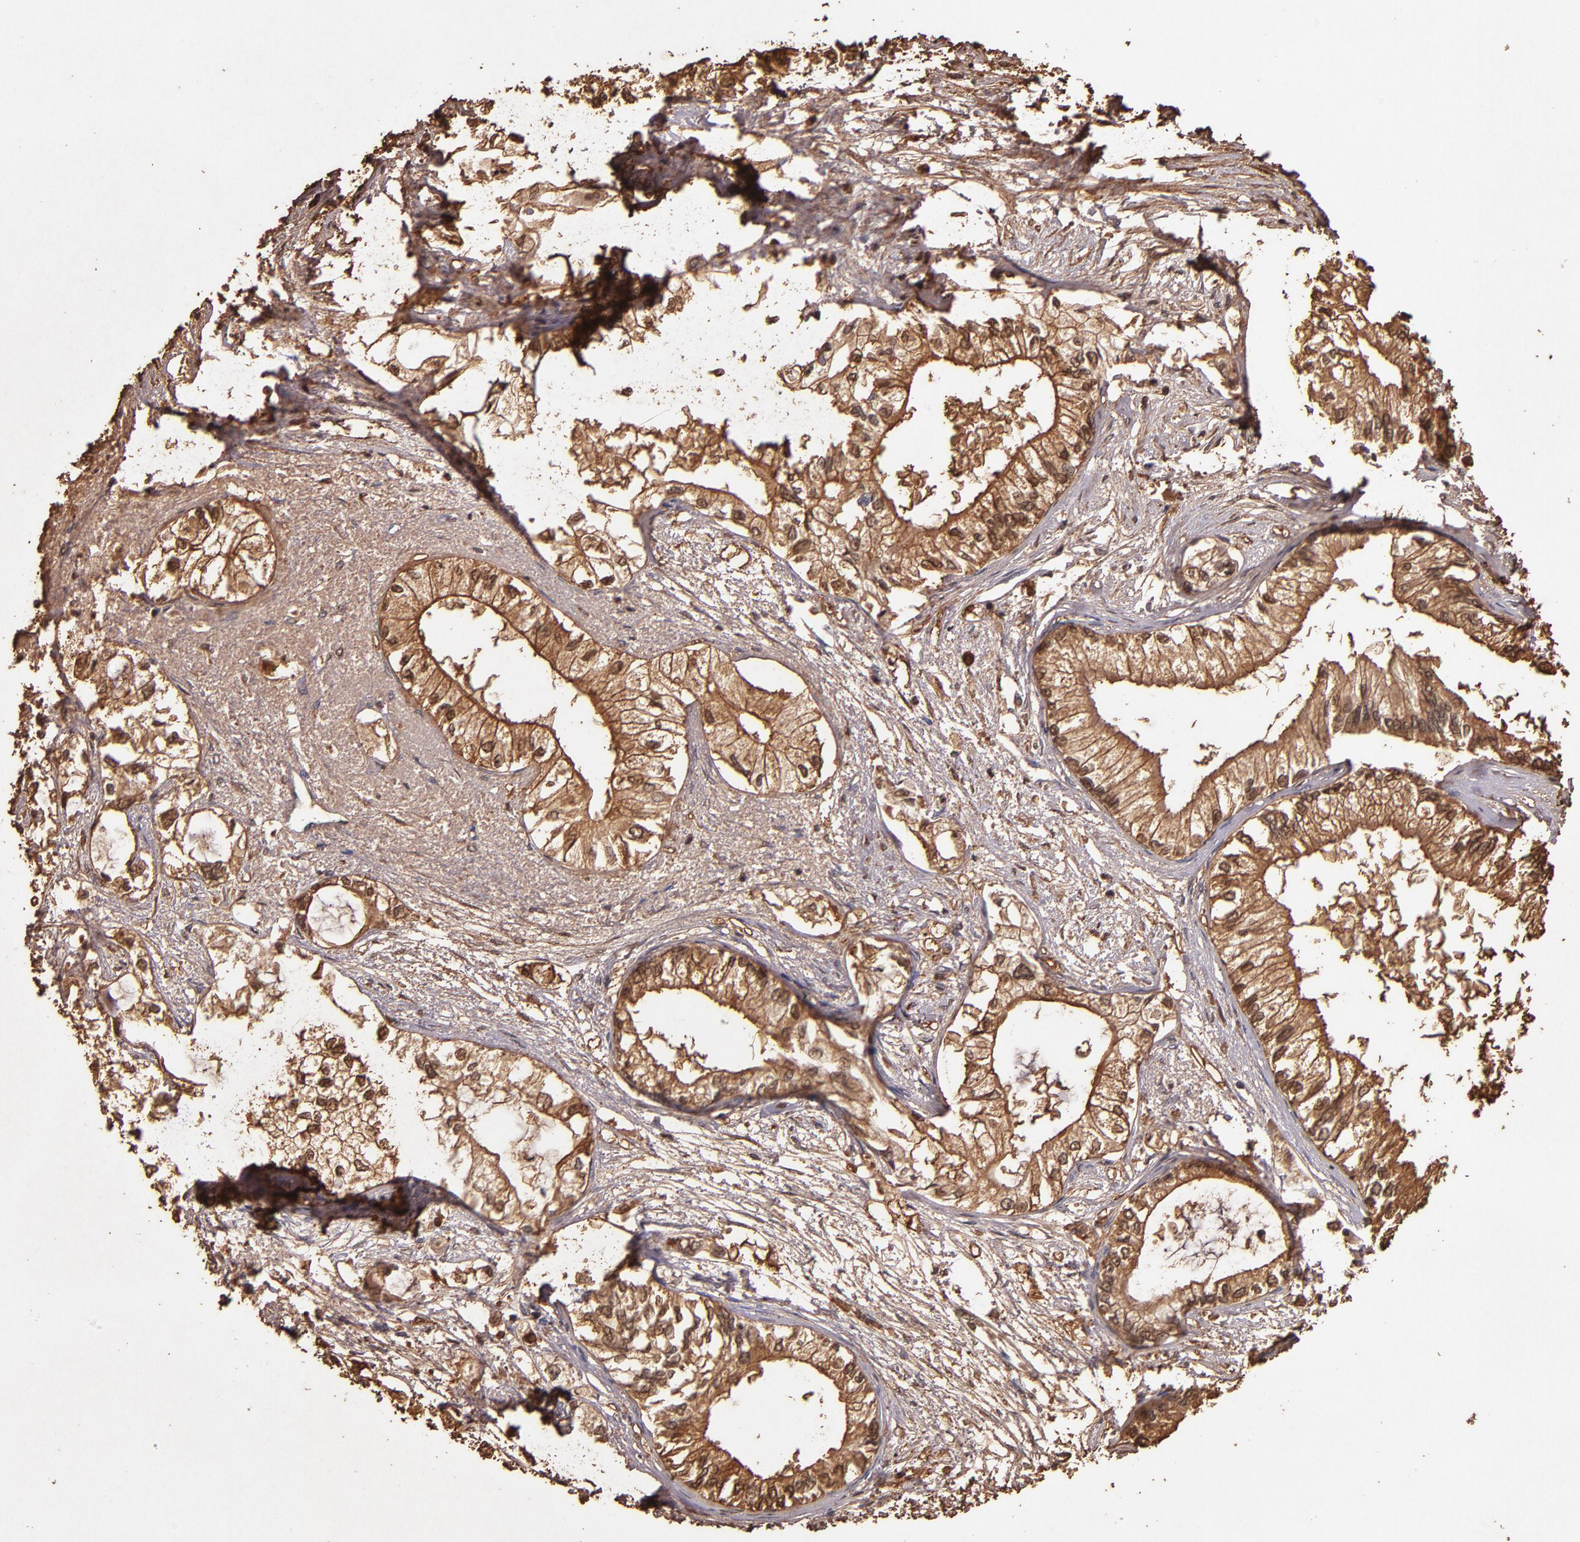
{"staining": {"intensity": "moderate", "quantity": ">75%", "location": "cytoplasmic/membranous,nuclear"}, "tissue": "pancreatic cancer", "cell_type": "Tumor cells", "image_type": "cancer", "snomed": [{"axis": "morphology", "description": "Adenocarcinoma, NOS"}, {"axis": "topography", "description": "Pancreas"}], "caption": "DAB (3,3'-diaminobenzidine) immunohistochemical staining of pancreatic adenocarcinoma exhibits moderate cytoplasmic/membranous and nuclear protein staining in approximately >75% of tumor cells. Nuclei are stained in blue.", "gene": "S100A6", "patient": {"sex": "male", "age": 79}}